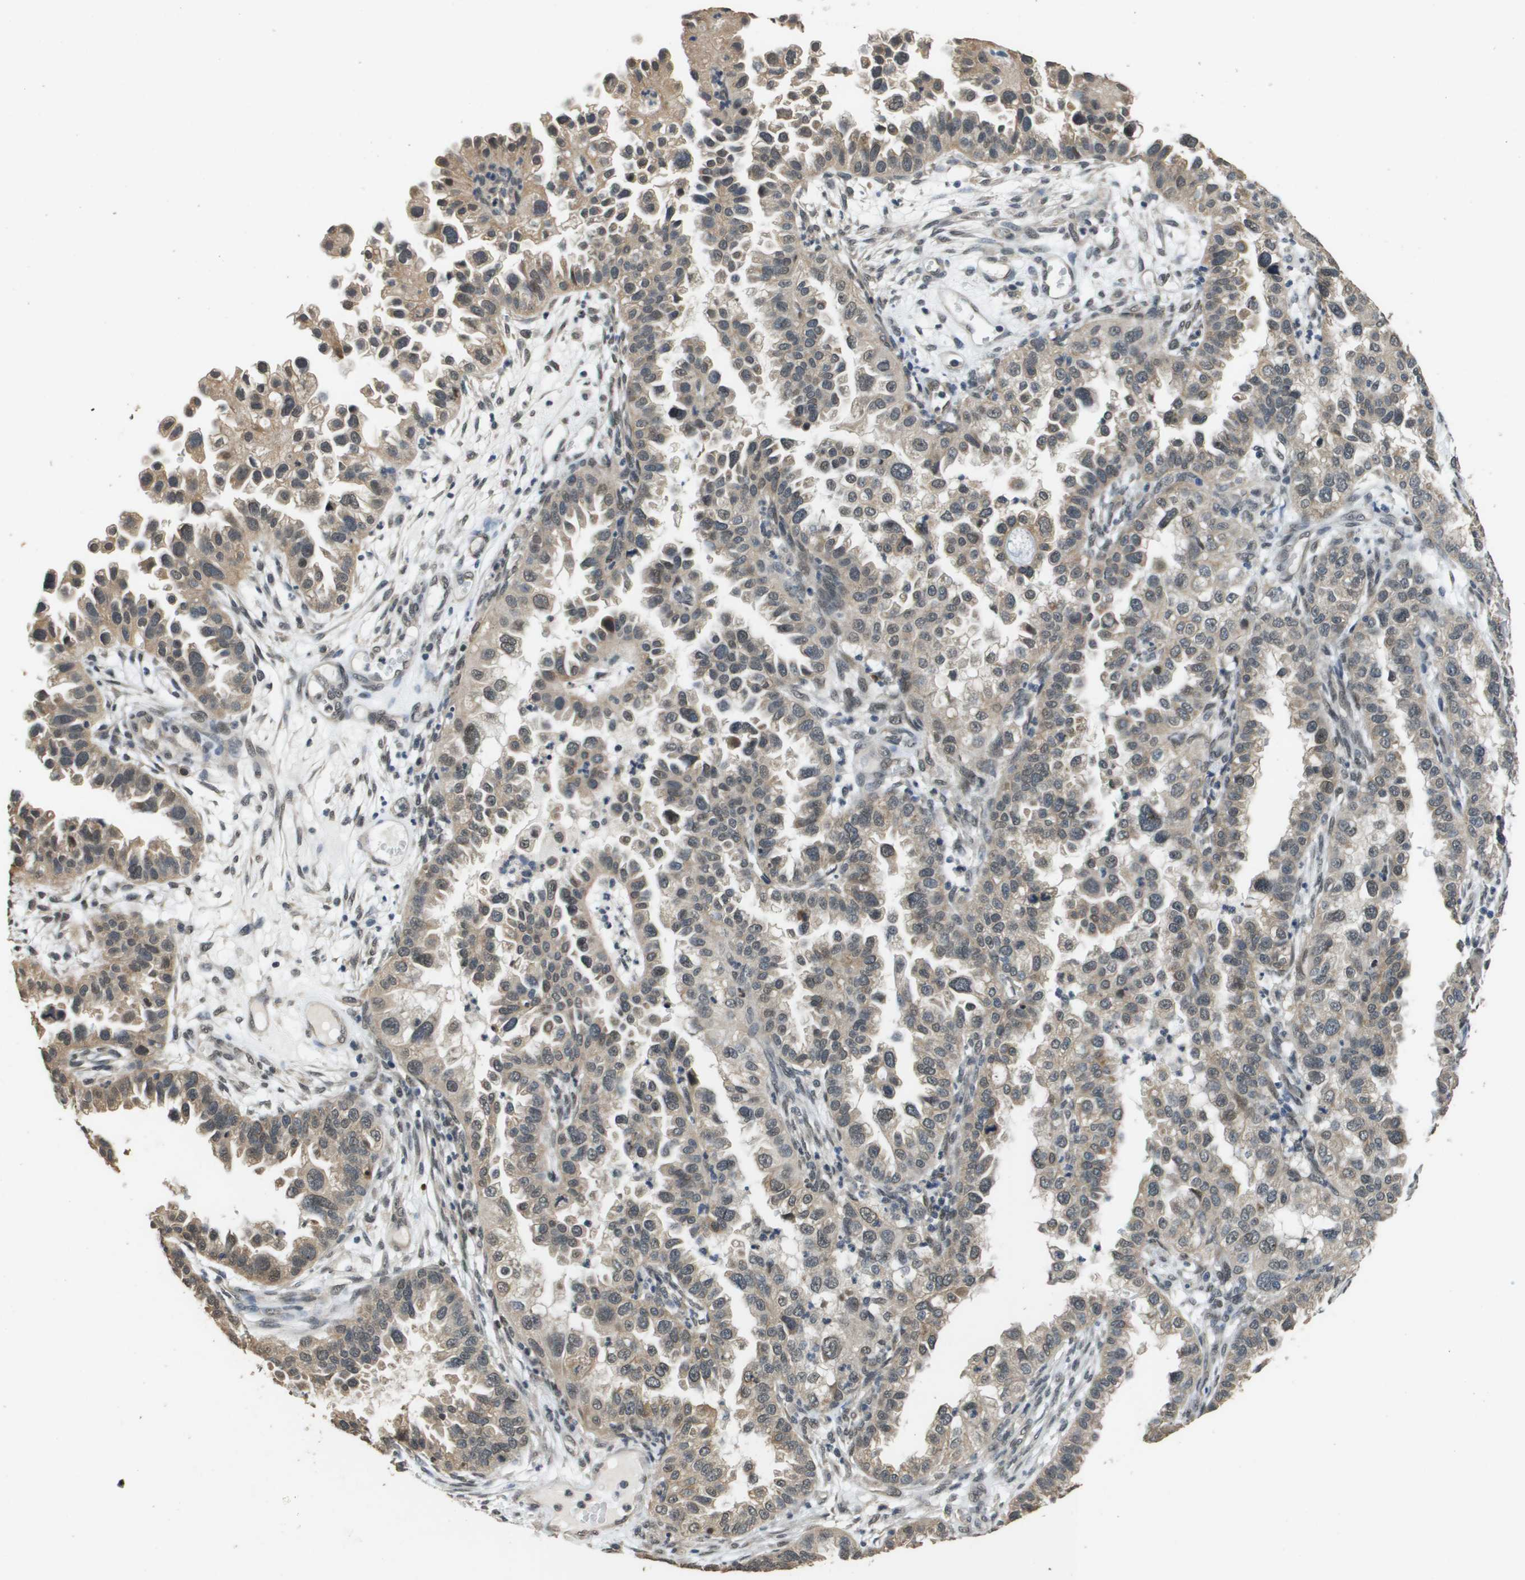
{"staining": {"intensity": "weak", "quantity": ">75%", "location": "cytoplasmic/membranous,nuclear"}, "tissue": "endometrial cancer", "cell_type": "Tumor cells", "image_type": "cancer", "snomed": [{"axis": "morphology", "description": "Adenocarcinoma, NOS"}, {"axis": "topography", "description": "Endometrium"}], "caption": "Endometrial cancer stained for a protein (brown) displays weak cytoplasmic/membranous and nuclear positive expression in about >75% of tumor cells.", "gene": "FANCC", "patient": {"sex": "female", "age": 85}}